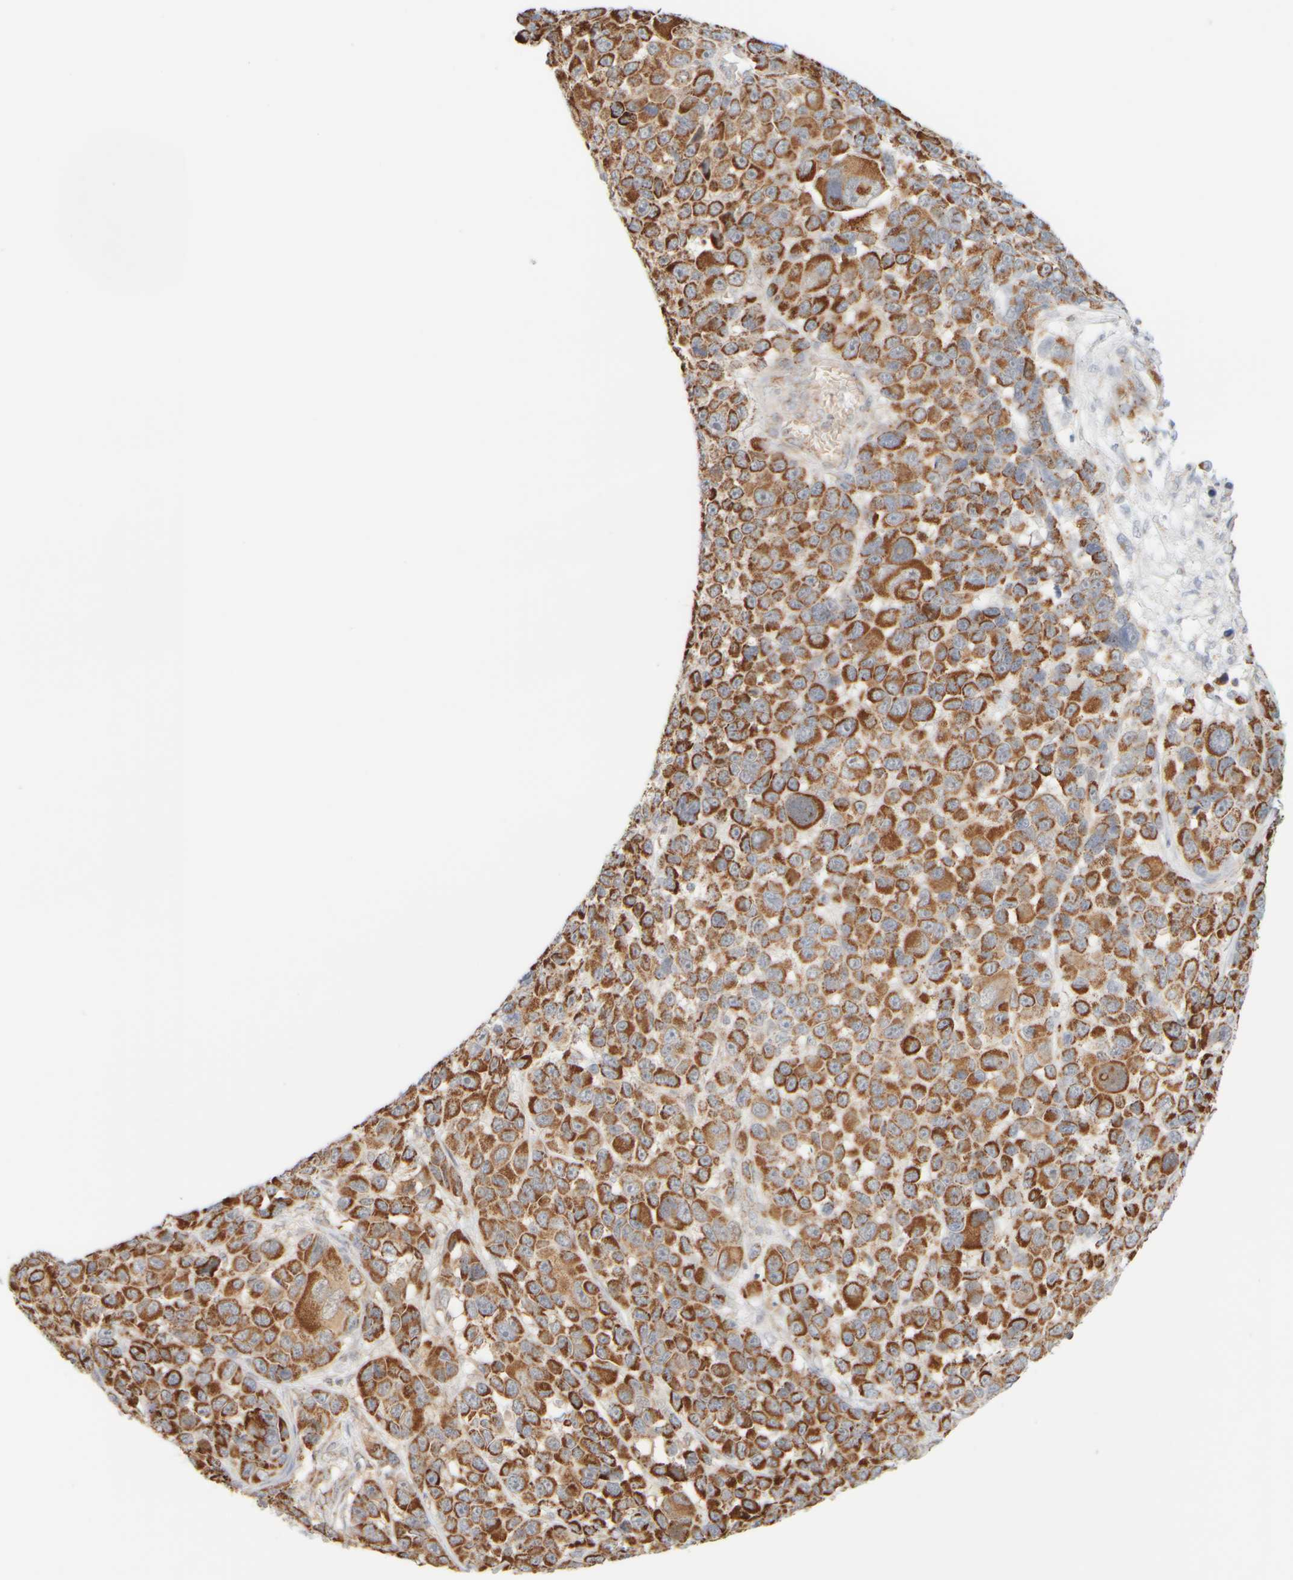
{"staining": {"intensity": "moderate", "quantity": ">75%", "location": "cytoplasmic/membranous"}, "tissue": "melanoma", "cell_type": "Tumor cells", "image_type": "cancer", "snomed": [{"axis": "morphology", "description": "Malignant melanoma, NOS"}, {"axis": "topography", "description": "Skin"}], "caption": "Melanoma tissue demonstrates moderate cytoplasmic/membranous expression in approximately >75% of tumor cells, visualized by immunohistochemistry.", "gene": "PPM1K", "patient": {"sex": "male", "age": 53}}